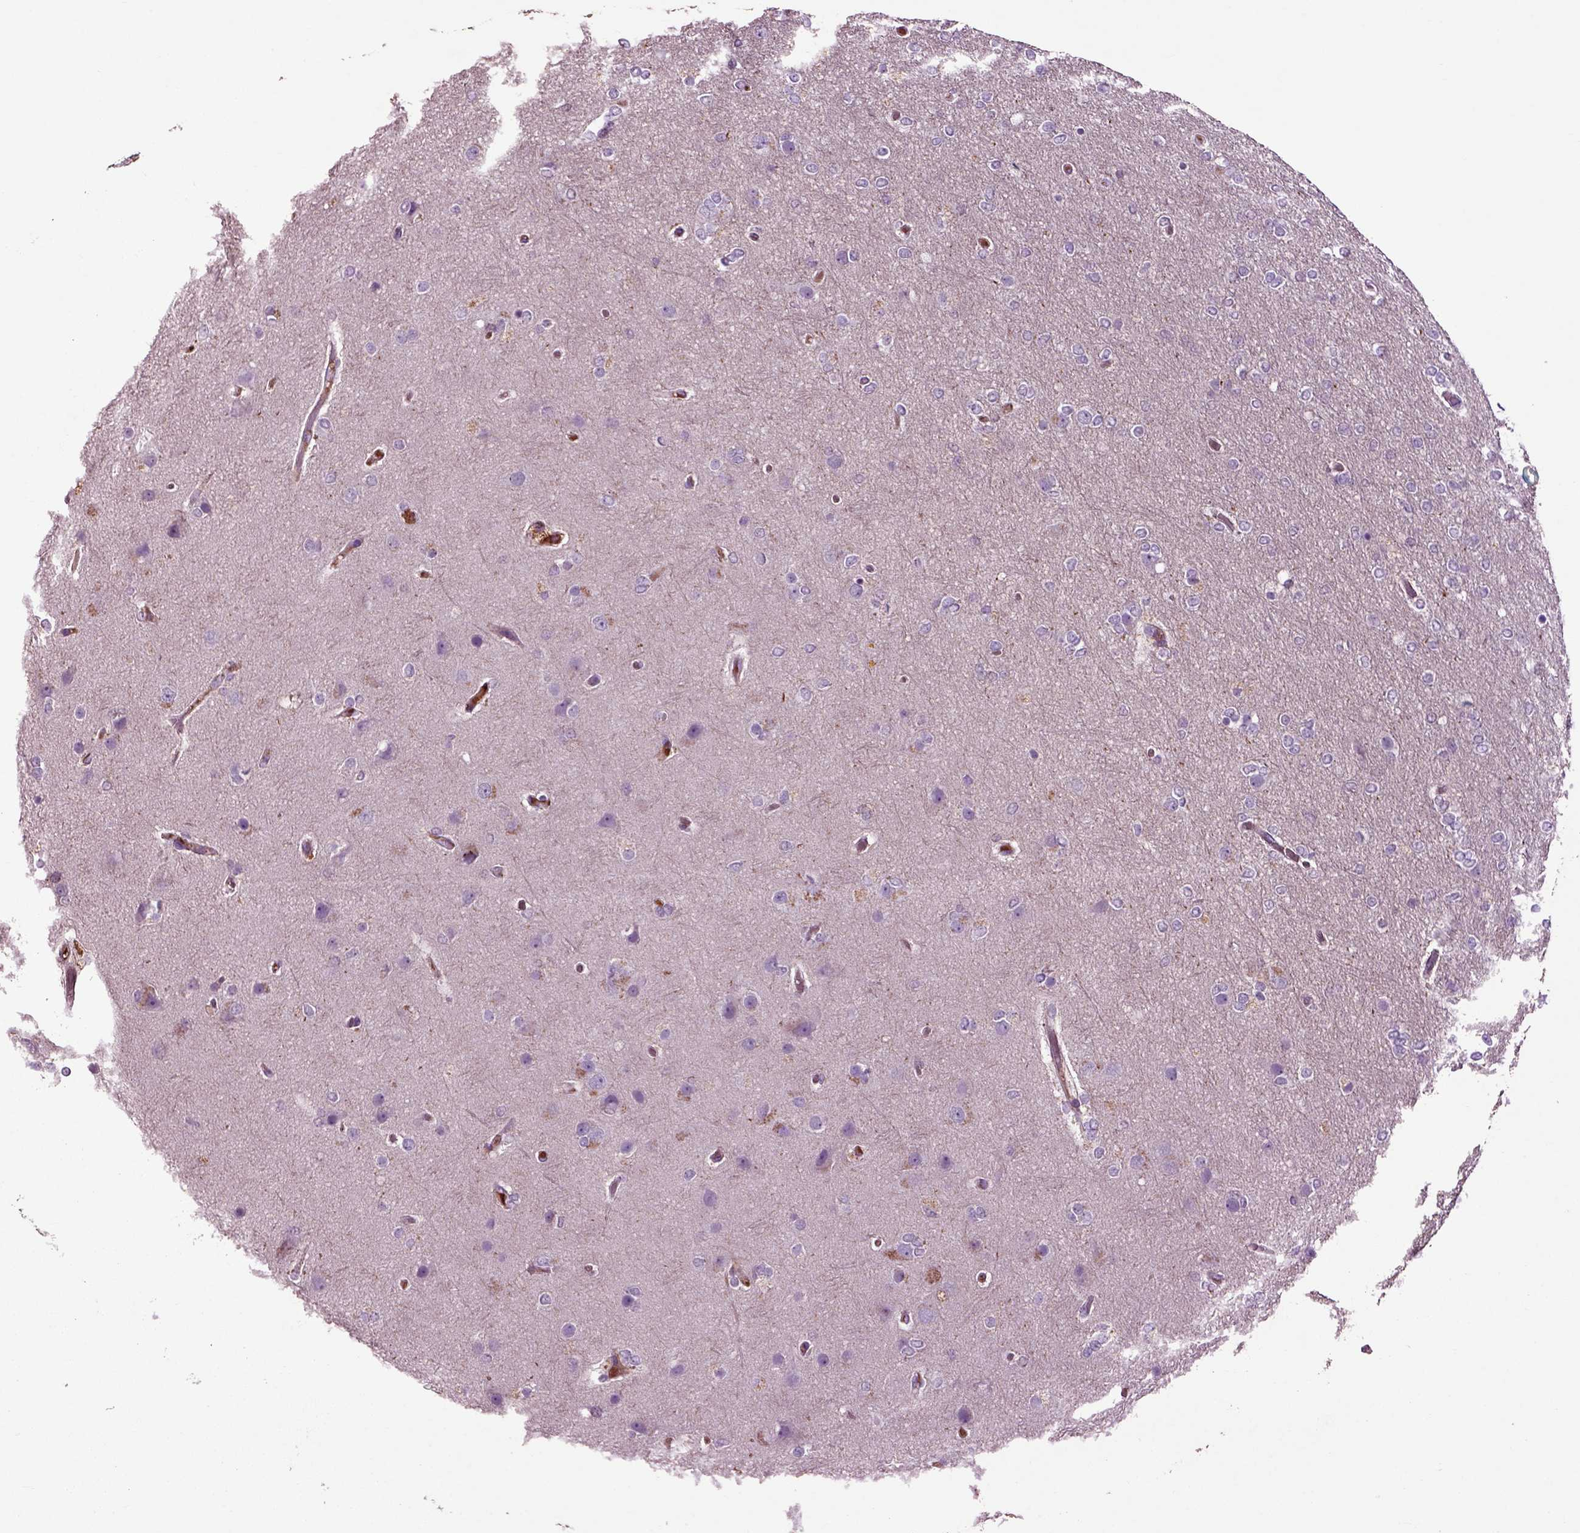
{"staining": {"intensity": "negative", "quantity": "none", "location": "none"}, "tissue": "glioma", "cell_type": "Tumor cells", "image_type": "cancer", "snomed": [{"axis": "morphology", "description": "Glioma, malignant, High grade"}, {"axis": "topography", "description": "Brain"}], "caption": "Histopathology image shows no protein expression in tumor cells of malignant high-grade glioma tissue.", "gene": "SPON1", "patient": {"sex": "female", "age": 61}}